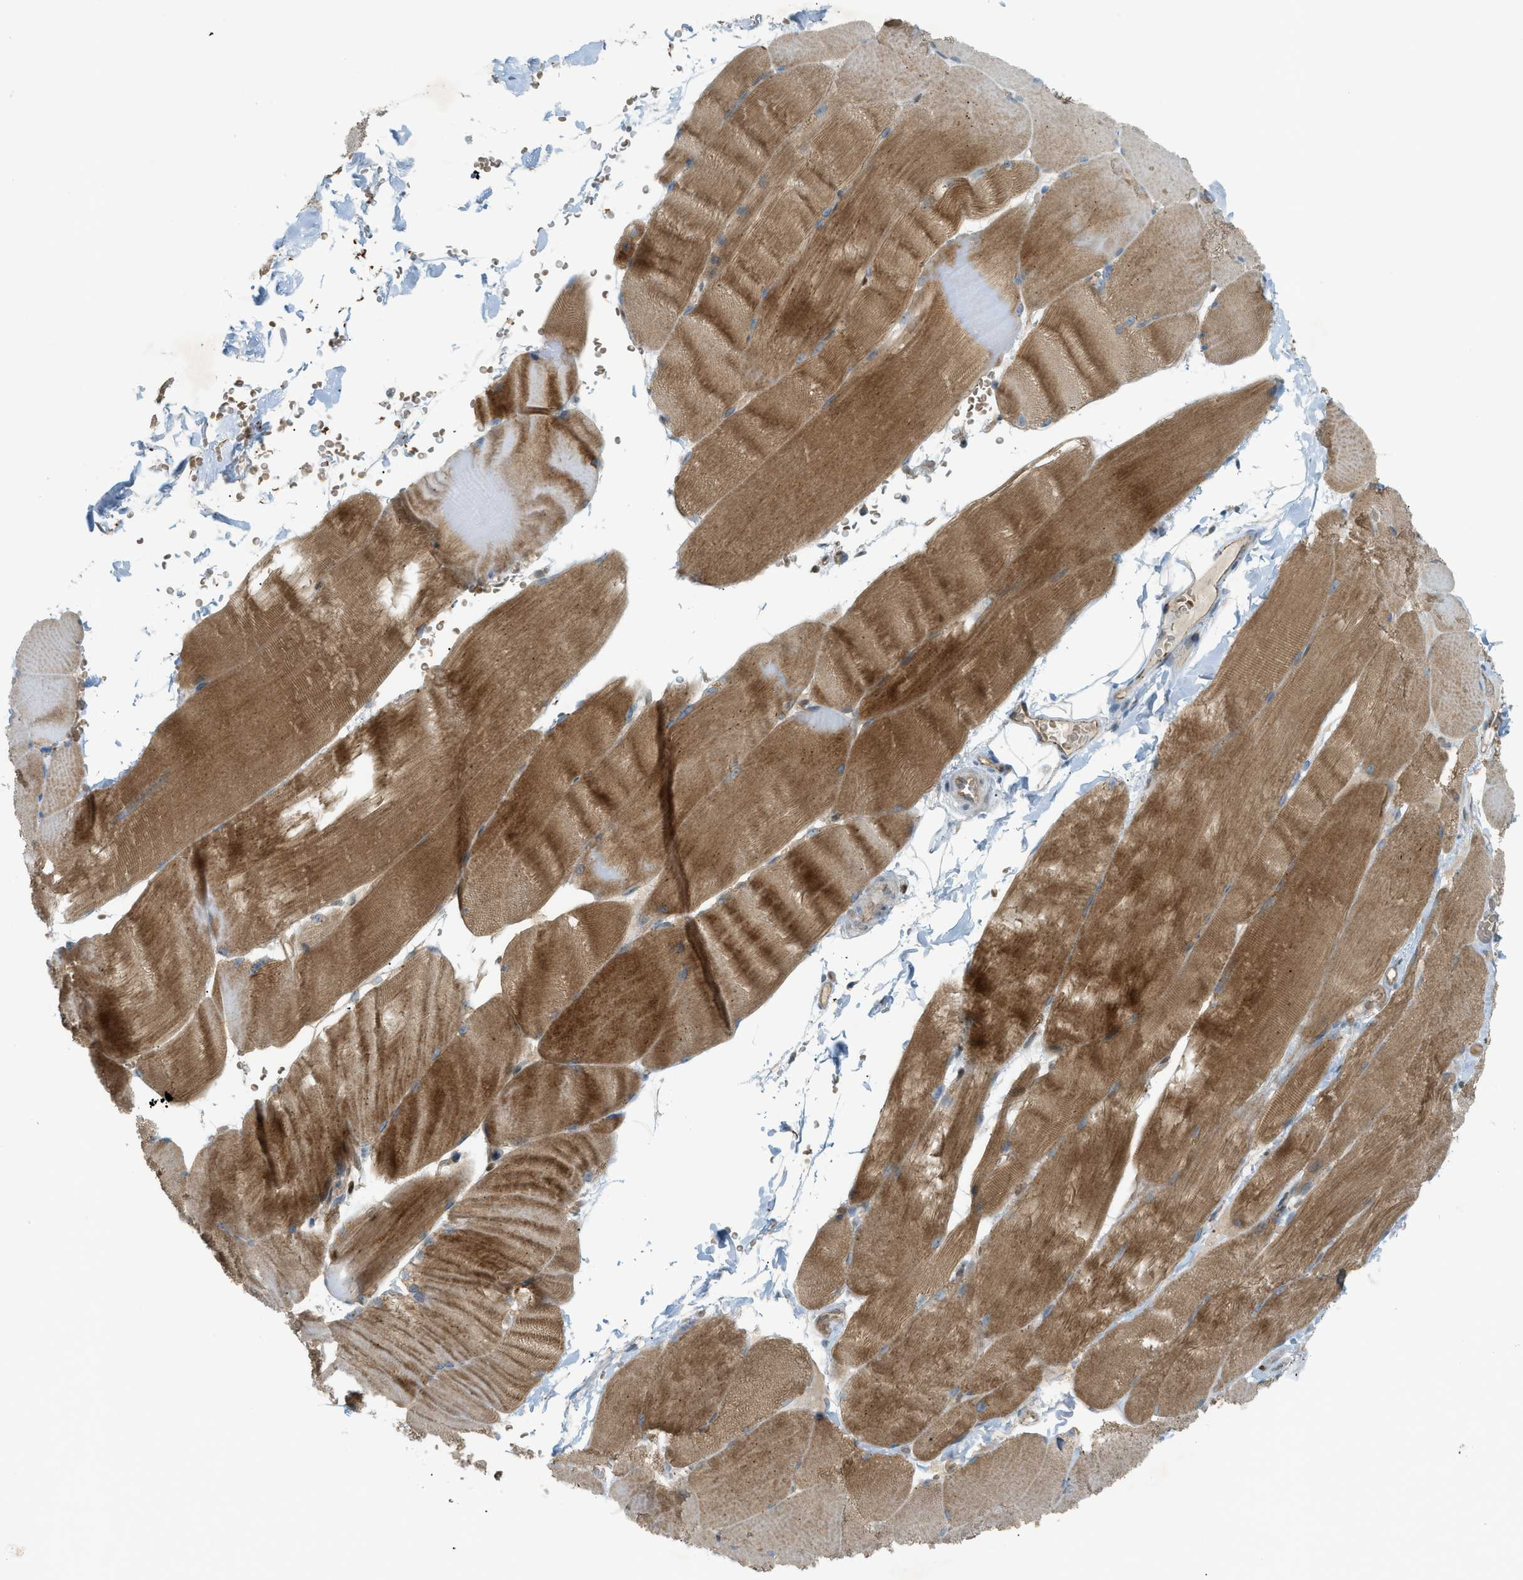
{"staining": {"intensity": "strong", "quantity": ">75%", "location": "cytoplasmic/membranous"}, "tissue": "skeletal muscle", "cell_type": "Myocytes", "image_type": "normal", "snomed": [{"axis": "morphology", "description": "Normal tissue, NOS"}, {"axis": "topography", "description": "Skin"}, {"axis": "topography", "description": "Skeletal muscle"}], "caption": "Immunohistochemistry of unremarkable skeletal muscle exhibits high levels of strong cytoplasmic/membranous staining in about >75% of myocytes.", "gene": "GRK6", "patient": {"sex": "male", "age": 83}}